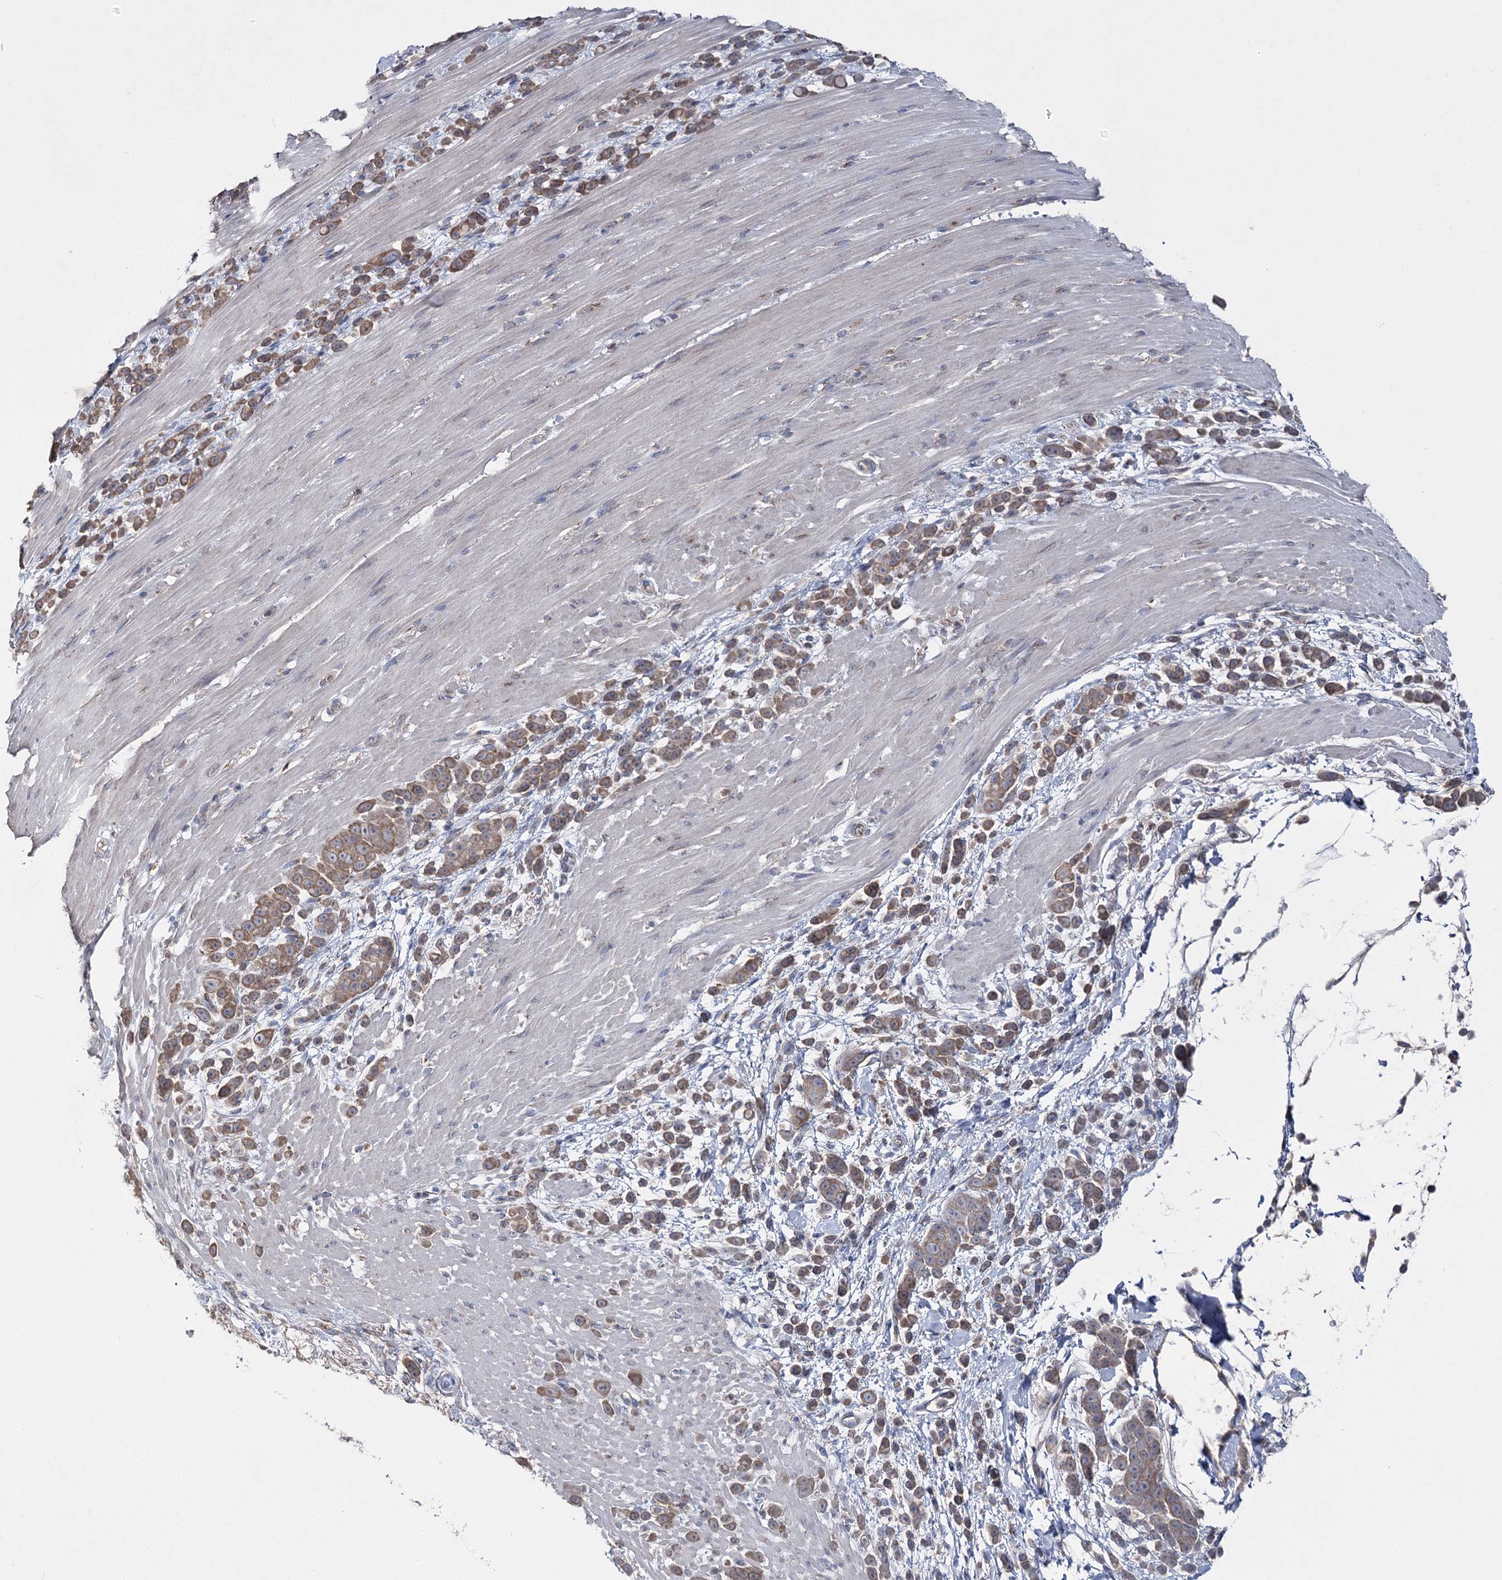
{"staining": {"intensity": "moderate", "quantity": ">75%", "location": "cytoplasmic/membranous"}, "tissue": "pancreatic cancer", "cell_type": "Tumor cells", "image_type": "cancer", "snomed": [{"axis": "morphology", "description": "Normal tissue, NOS"}, {"axis": "morphology", "description": "Adenocarcinoma, NOS"}, {"axis": "topography", "description": "Pancreas"}], "caption": "Approximately >75% of tumor cells in pancreatic cancer display moderate cytoplasmic/membranous protein expression as visualized by brown immunohistochemical staining.", "gene": "IL1RAP", "patient": {"sex": "female", "age": 64}}